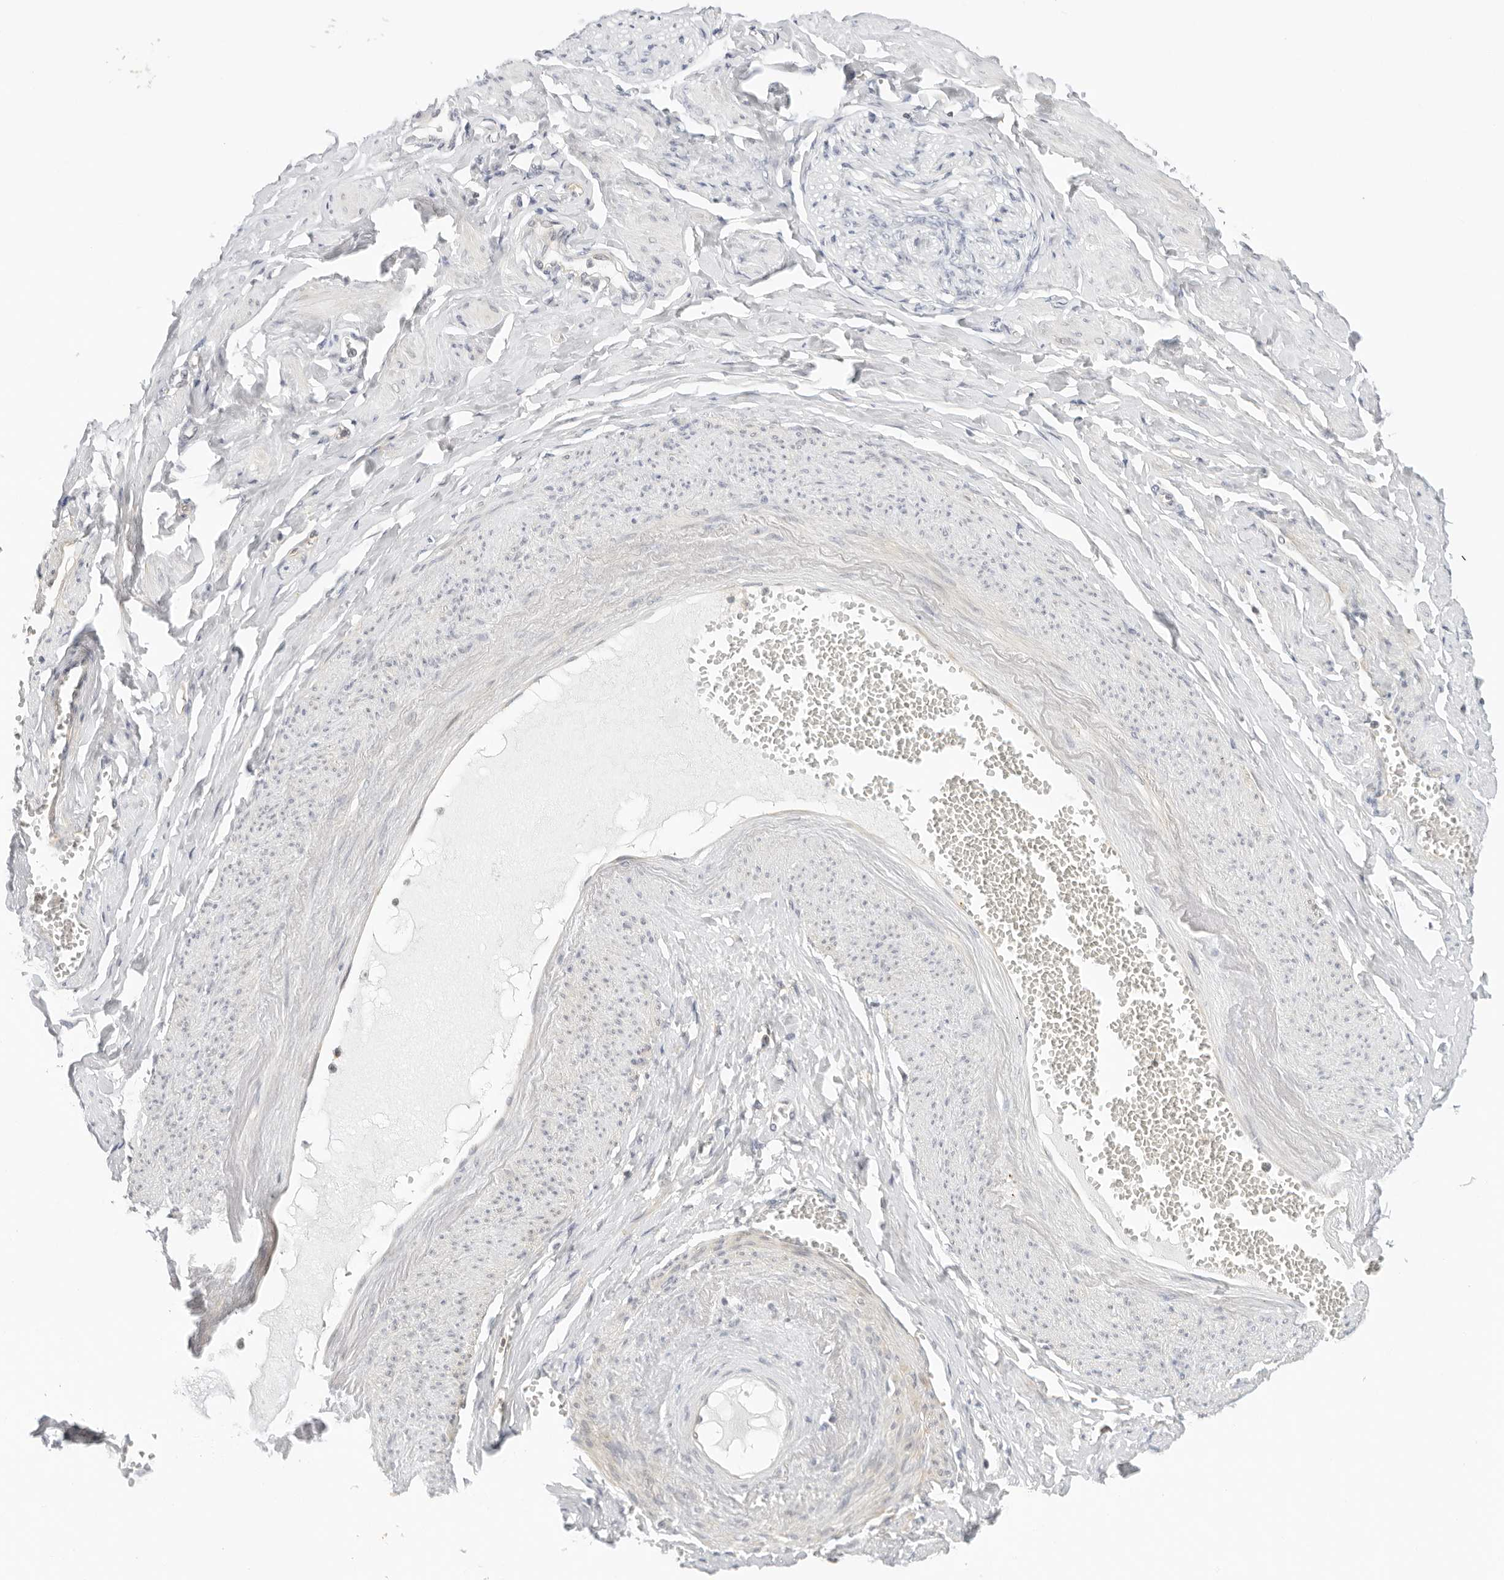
{"staining": {"intensity": "negative", "quantity": "none", "location": "none"}, "tissue": "adipose tissue", "cell_type": "Adipocytes", "image_type": "normal", "snomed": [{"axis": "morphology", "description": "Normal tissue, NOS"}, {"axis": "topography", "description": "Vascular tissue"}, {"axis": "topography", "description": "Fallopian tube"}, {"axis": "topography", "description": "Ovary"}], "caption": "DAB immunohistochemical staining of unremarkable adipose tissue demonstrates no significant expression in adipocytes. (DAB IHC visualized using brightfield microscopy, high magnification).", "gene": "OSCP1", "patient": {"sex": "female", "age": 67}}